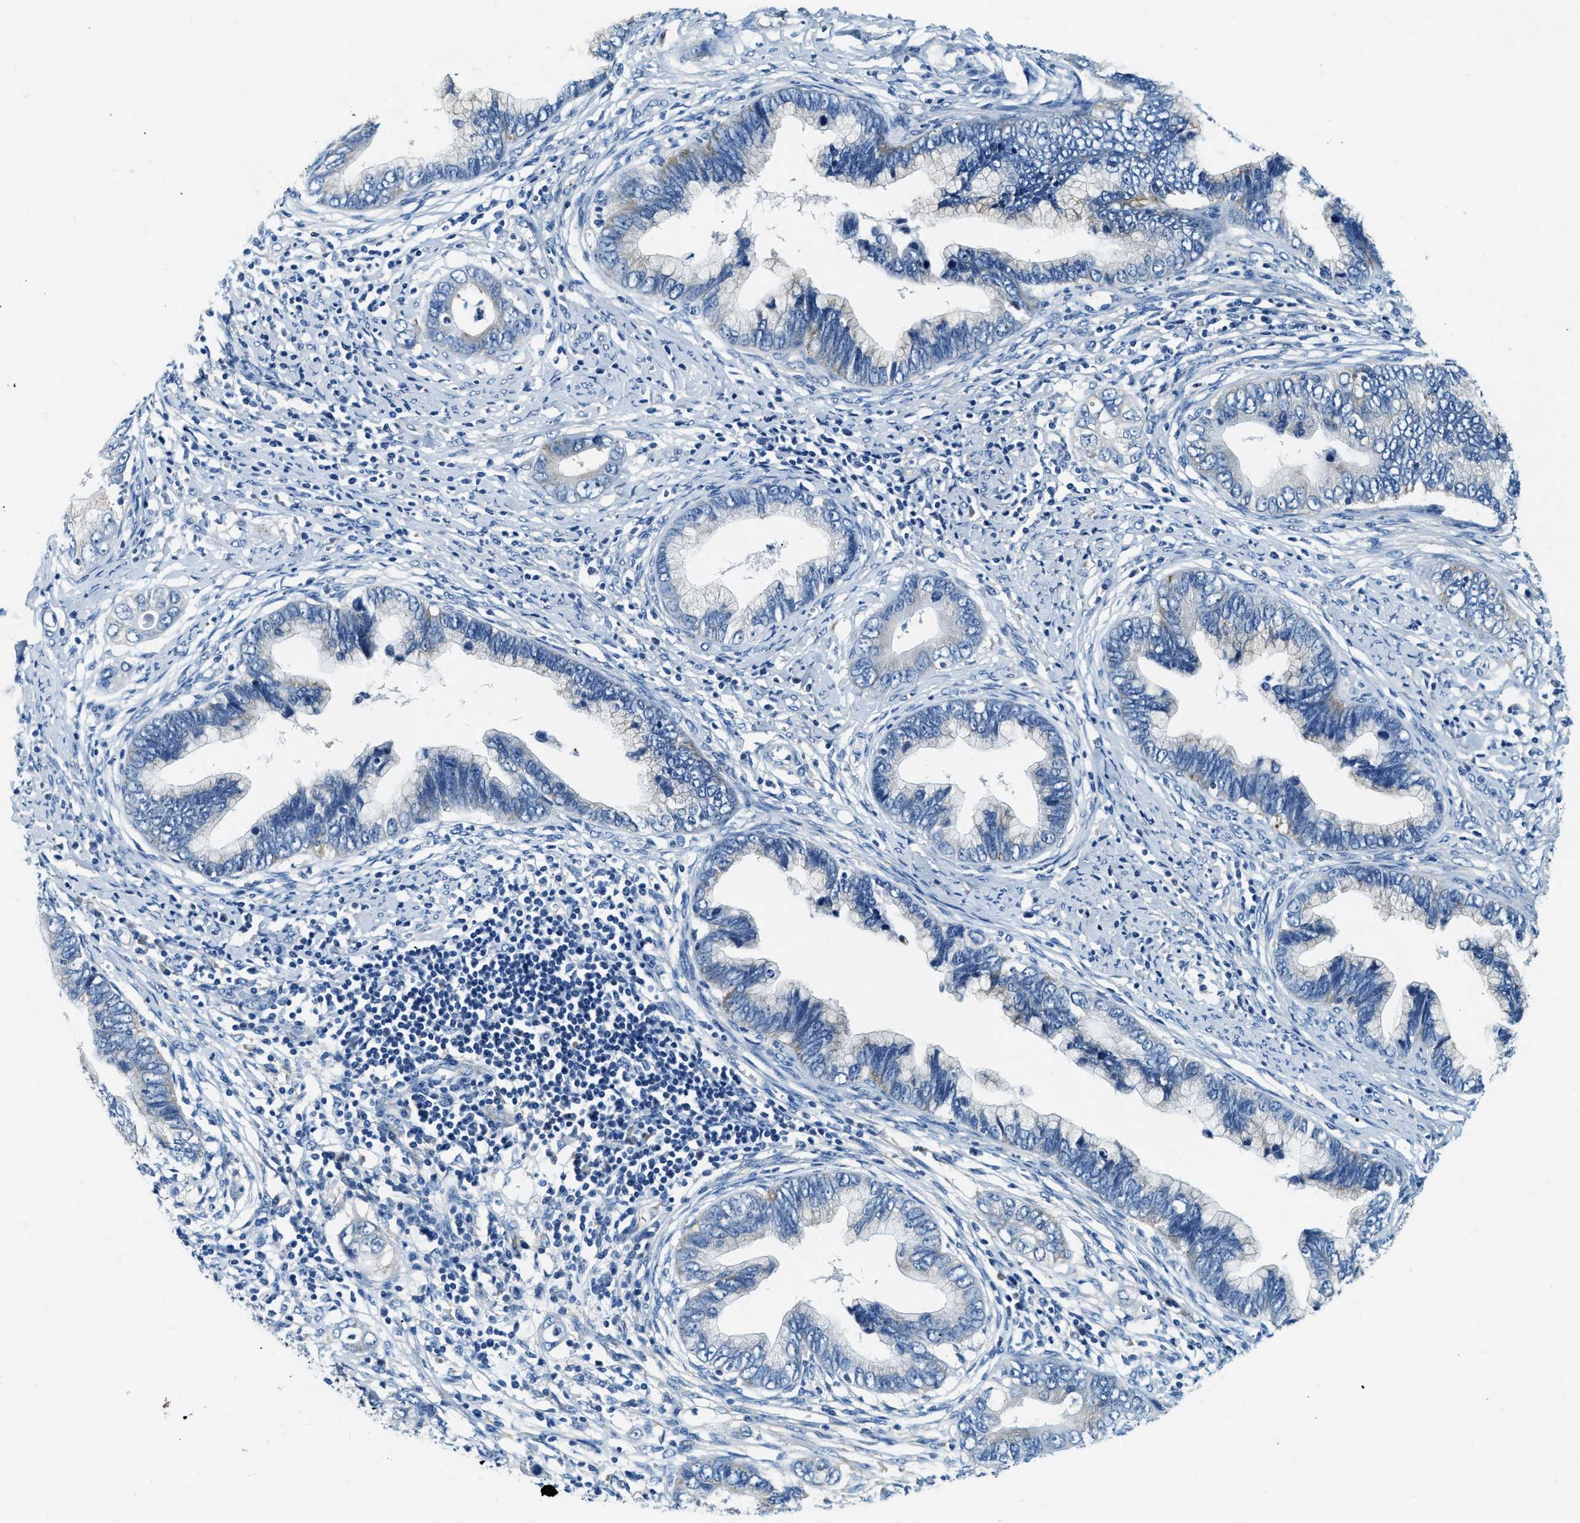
{"staining": {"intensity": "negative", "quantity": "none", "location": "none"}, "tissue": "cervical cancer", "cell_type": "Tumor cells", "image_type": "cancer", "snomed": [{"axis": "morphology", "description": "Adenocarcinoma, NOS"}, {"axis": "topography", "description": "Cervix"}], "caption": "Immunohistochemistry (IHC) of human cervical adenocarcinoma demonstrates no staining in tumor cells. (DAB (3,3'-diaminobenzidine) IHC, high magnification).", "gene": "EIF2AK2", "patient": {"sex": "female", "age": 44}}